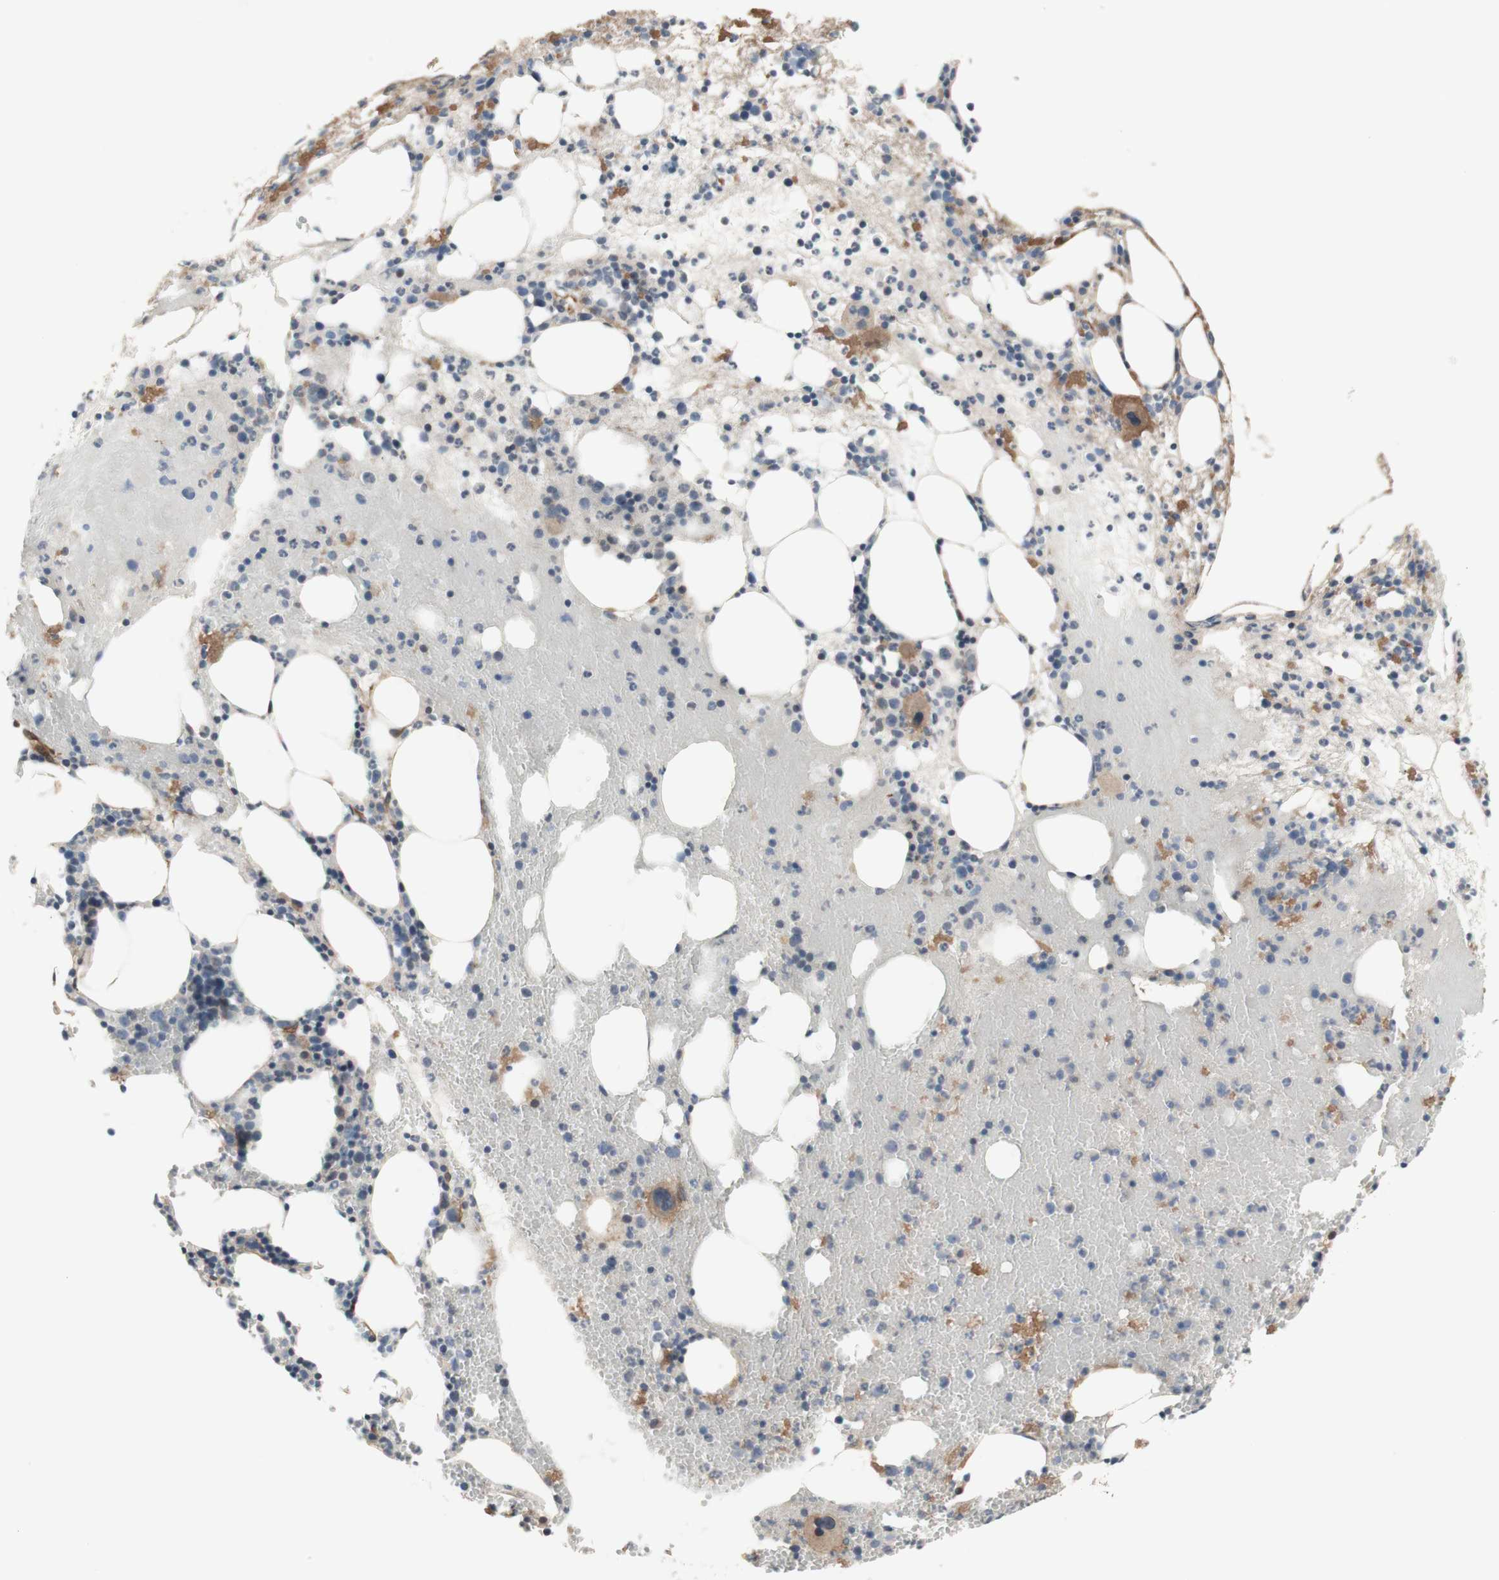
{"staining": {"intensity": "moderate", "quantity": ">75%", "location": "cytoplasmic/membranous"}, "tissue": "bone marrow", "cell_type": "Hematopoietic cells", "image_type": "normal", "snomed": [{"axis": "morphology", "description": "Normal tissue, NOS"}, {"axis": "morphology", "description": "Inflammation, NOS"}, {"axis": "topography", "description": "Bone marrow"}], "caption": "High-power microscopy captured an IHC micrograph of benign bone marrow, revealing moderate cytoplasmic/membranous staining in approximately >75% of hematopoietic cells. The protein of interest is stained brown, and the nuclei are stained in blue (DAB IHC with brightfield microscopy, high magnification).", "gene": "CNN3", "patient": {"sex": "female", "age": 79}}